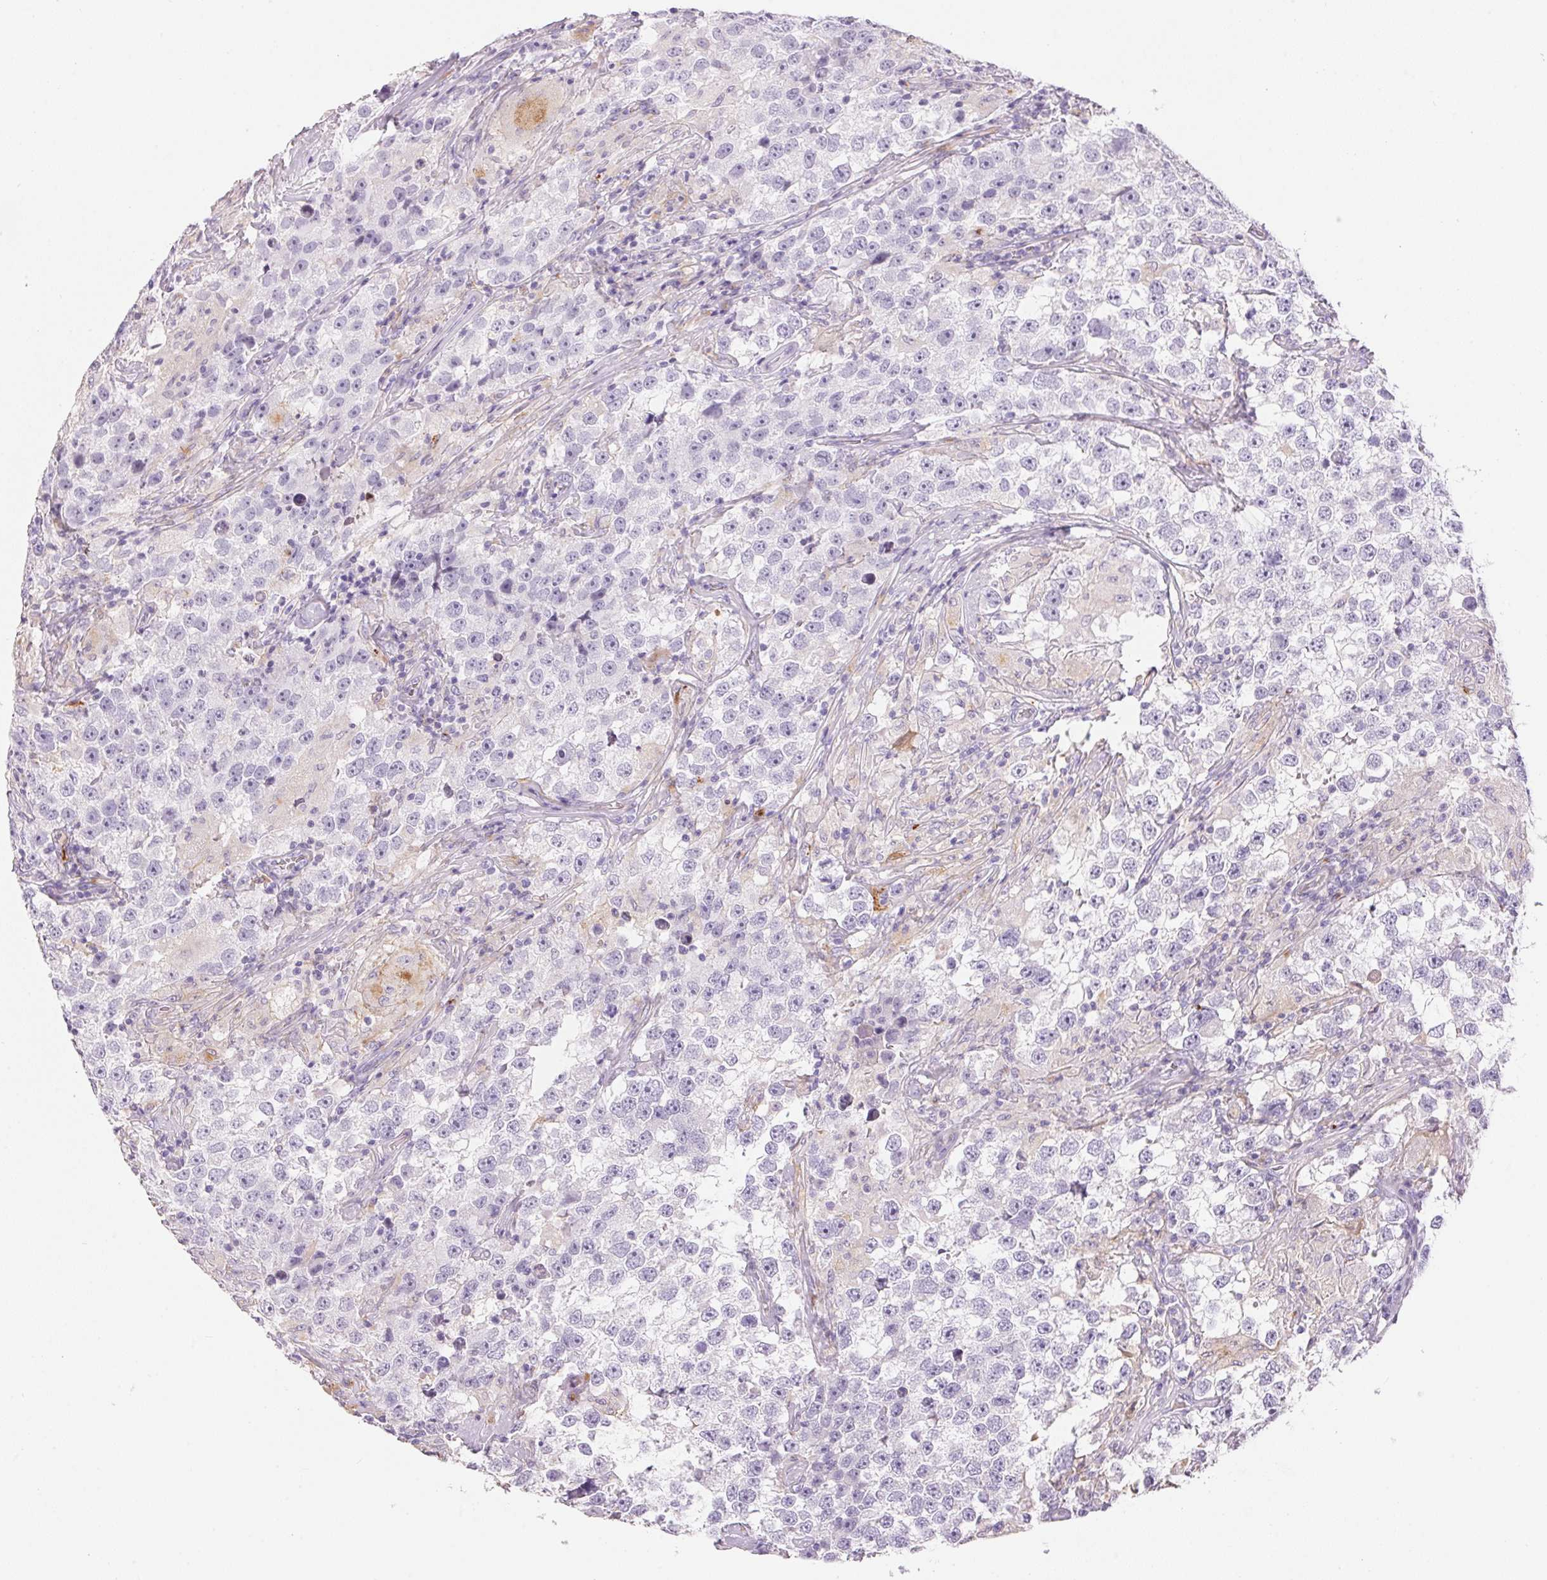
{"staining": {"intensity": "negative", "quantity": "none", "location": "none"}, "tissue": "testis cancer", "cell_type": "Tumor cells", "image_type": "cancer", "snomed": [{"axis": "morphology", "description": "Seminoma, NOS"}, {"axis": "topography", "description": "Testis"}], "caption": "High magnification brightfield microscopy of testis seminoma stained with DAB (brown) and counterstained with hematoxylin (blue): tumor cells show no significant expression. Nuclei are stained in blue.", "gene": "PNLIPRP3", "patient": {"sex": "male", "age": 46}}